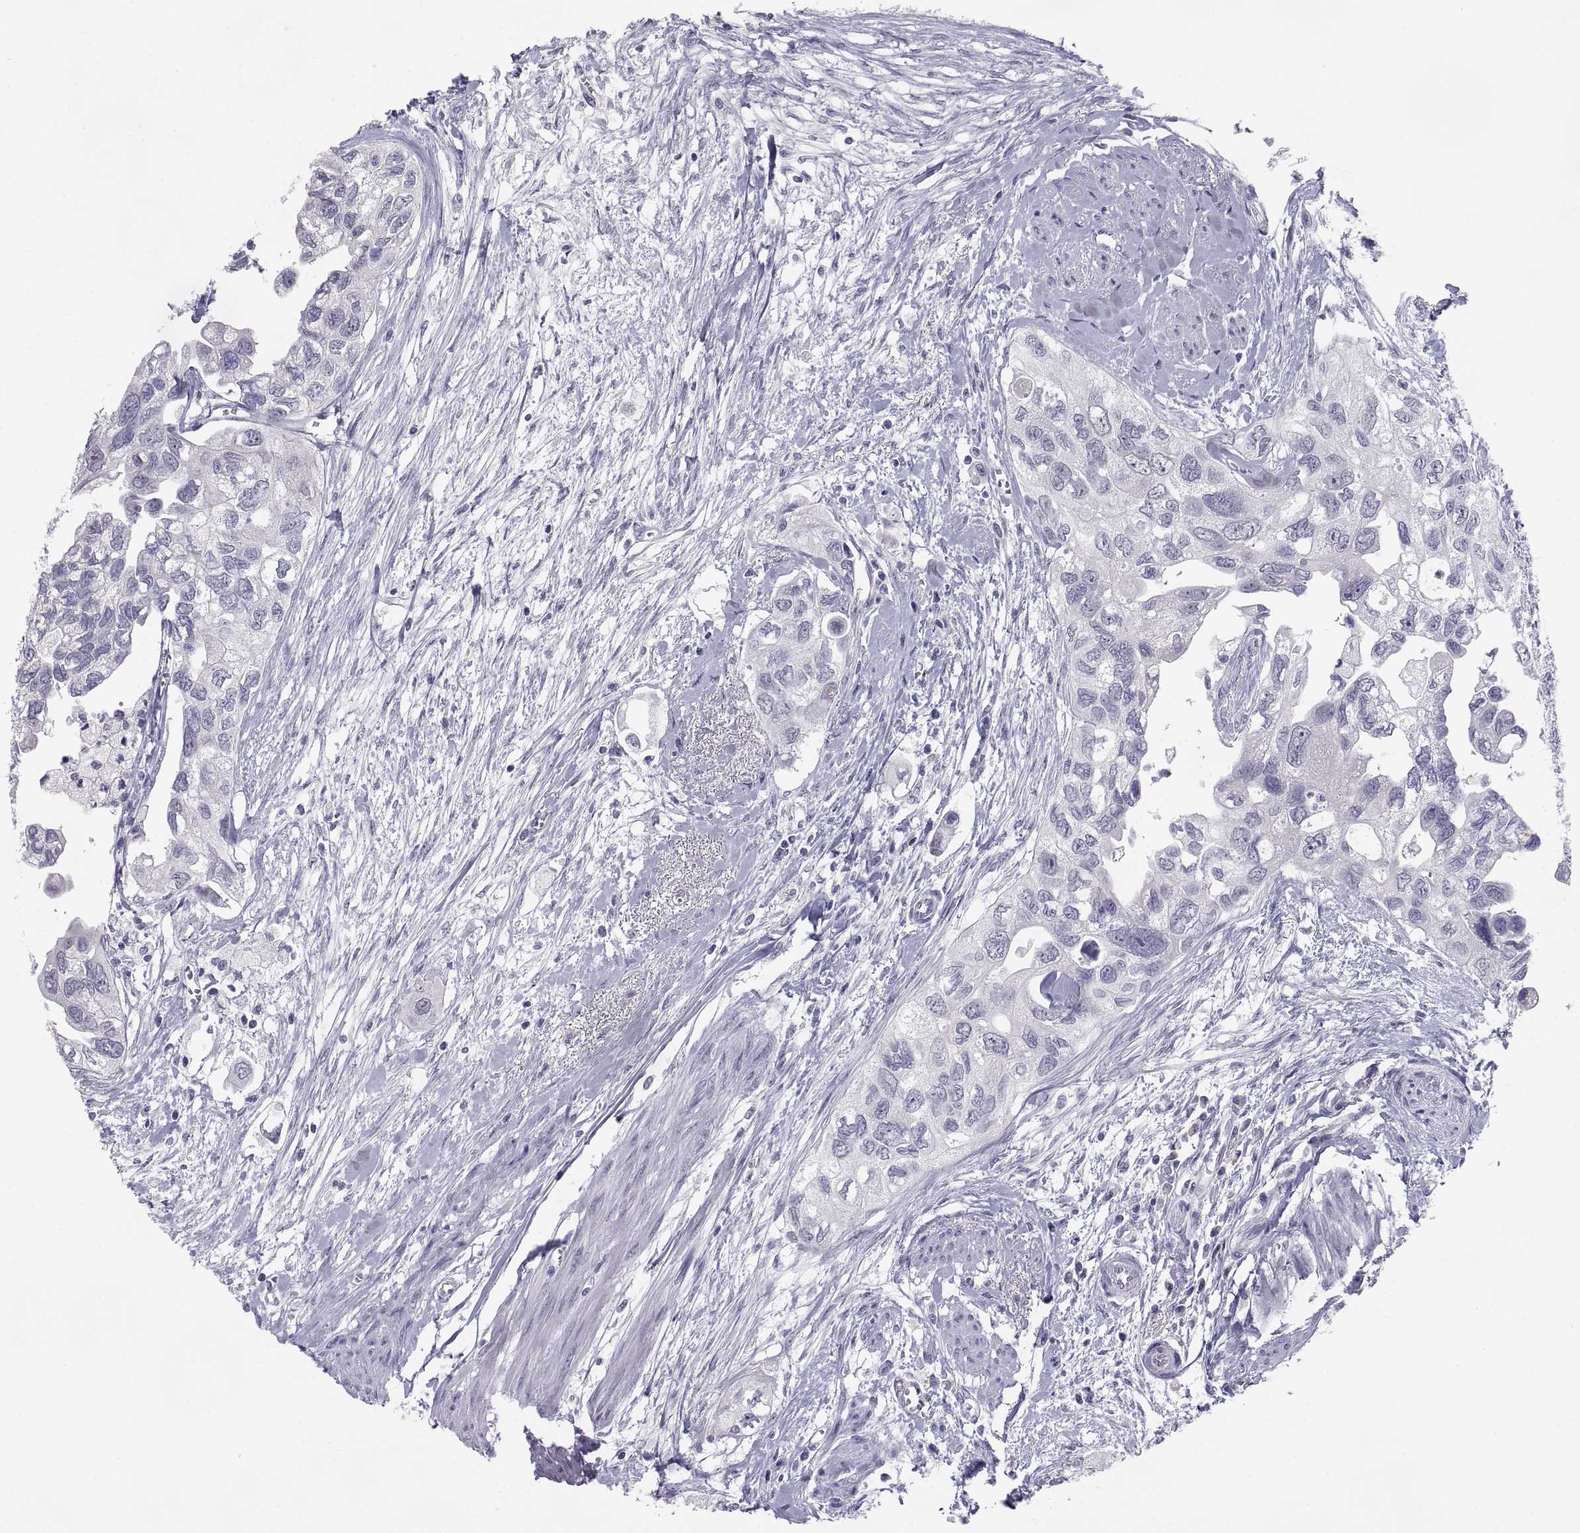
{"staining": {"intensity": "negative", "quantity": "none", "location": "none"}, "tissue": "urothelial cancer", "cell_type": "Tumor cells", "image_type": "cancer", "snomed": [{"axis": "morphology", "description": "Urothelial carcinoma, High grade"}, {"axis": "topography", "description": "Urinary bladder"}], "caption": "Immunohistochemistry (IHC) image of urothelial cancer stained for a protein (brown), which demonstrates no expression in tumor cells.", "gene": "TEX13A", "patient": {"sex": "male", "age": 59}}